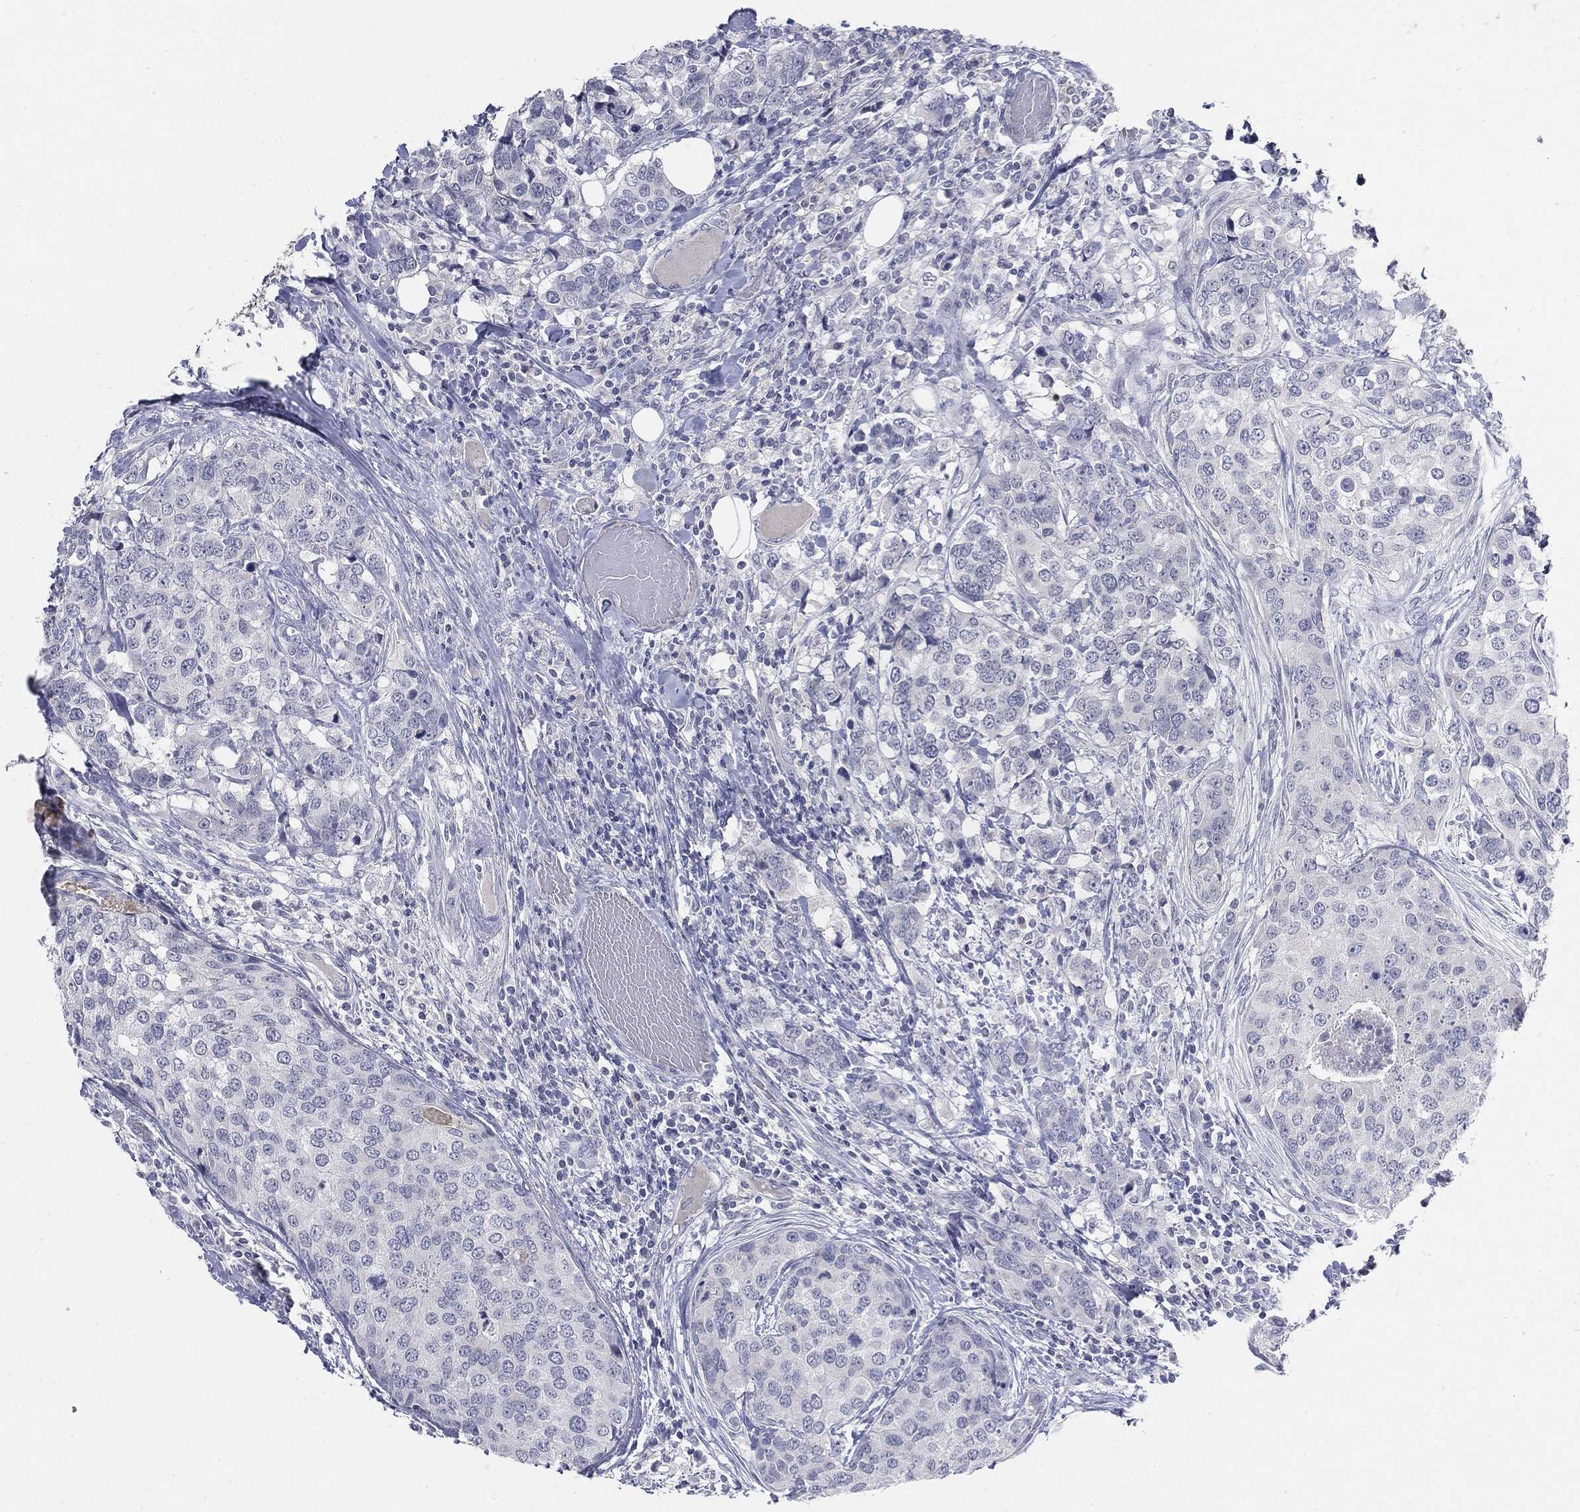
{"staining": {"intensity": "negative", "quantity": "none", "location": "none"}, "tissue": "breast cancer", "cell_type": "Tumor cells", "image_type": "cancer", "snomed": [{"axis": "morphology", "description": "Lobular carcinoma"}, {"axis": "topography", "description": "Breast"}], "caption": "This is a image of IHC staining of lobular carcinoma (breast), which shows no staining in tumor cells.", "gene": "CGB1", "patient": {"sex": "female", "age": 59}}